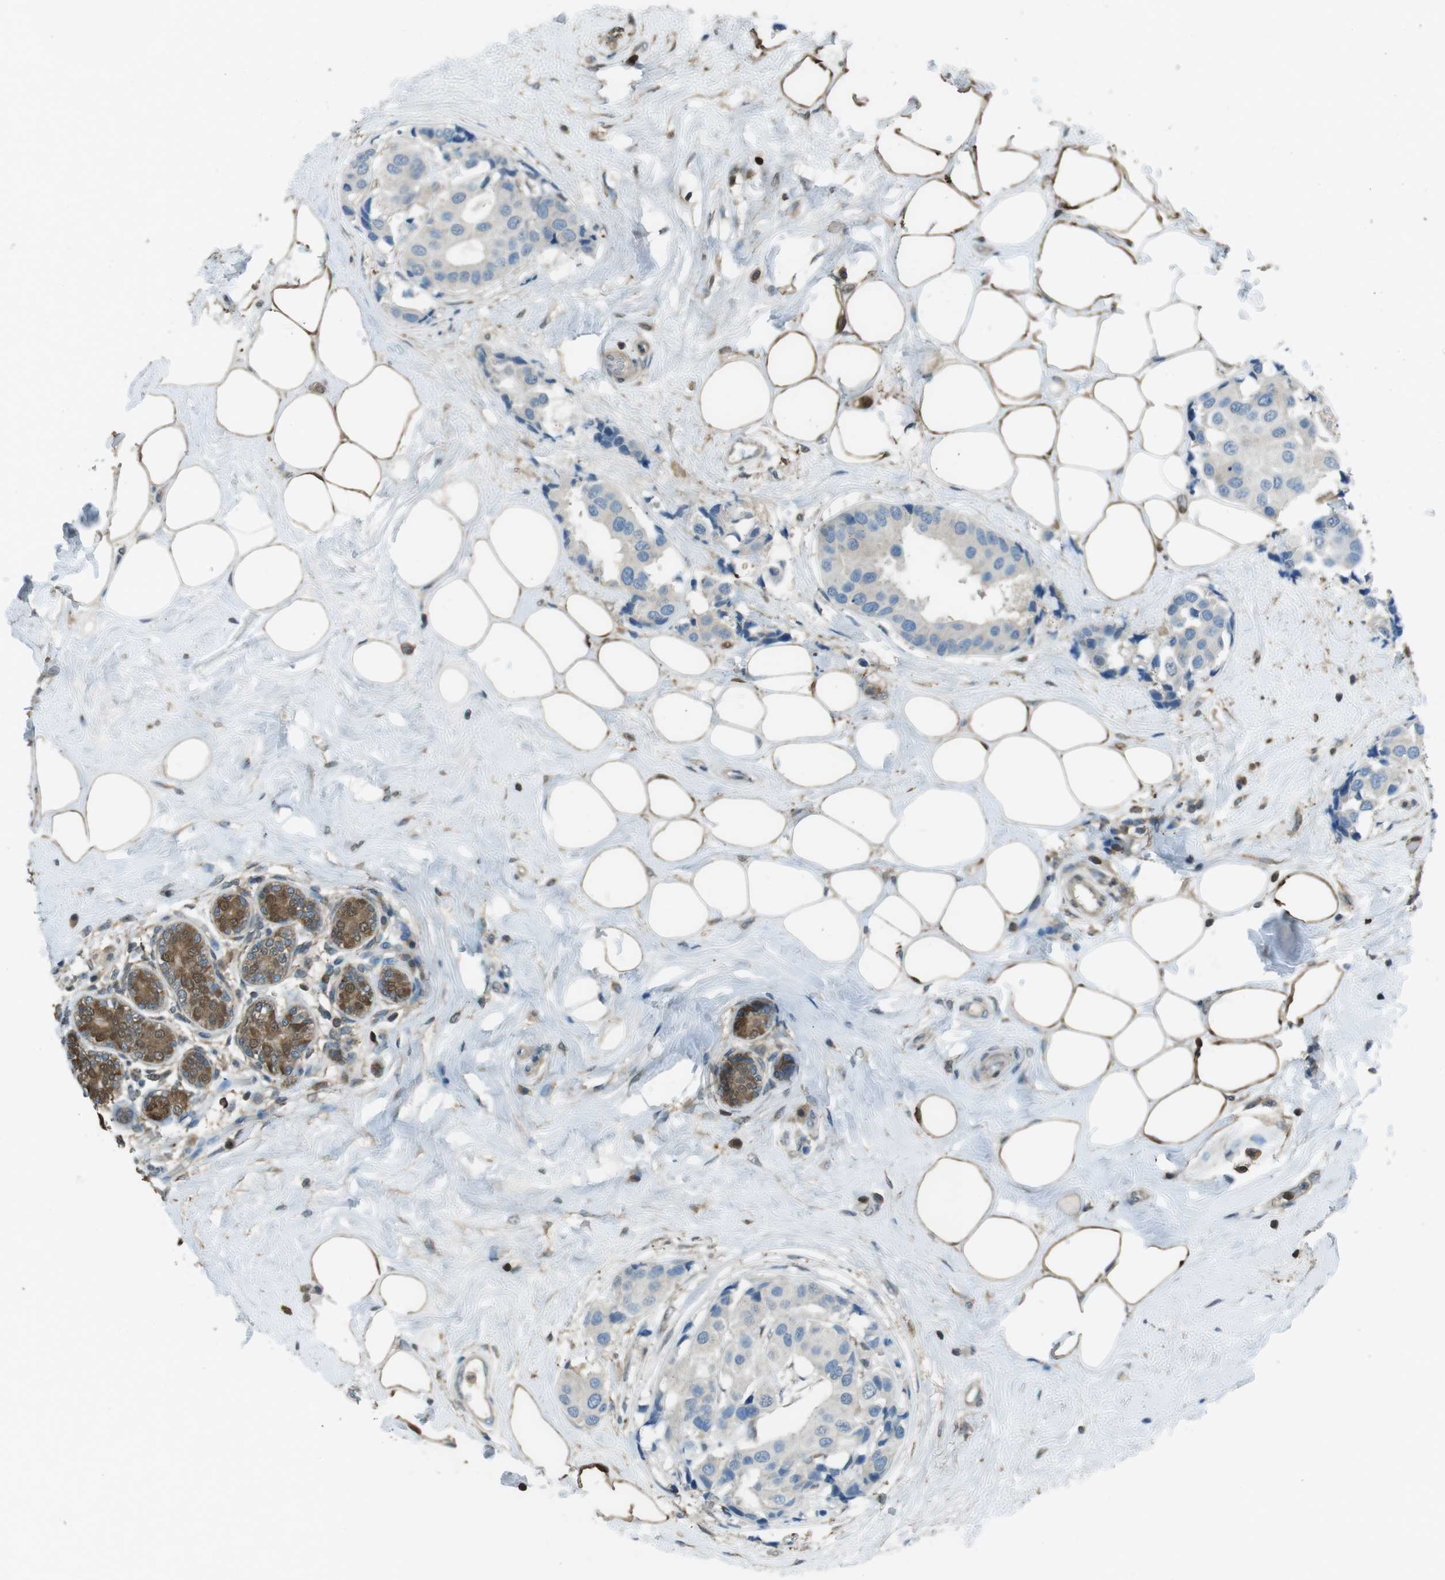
{"staining": {"intensity": "negative", "quantity": "none", "location": "none"}, "tissue": "breast cancer", "cell_type": "Tumor cells", "image_type": "cancer", "snomed": [{"axis": "morphology", "description": "Normal tissue, NOS"}, {"axis": "morphology", "description": "Duct carcinoma"}, {"axis": "topography", "description": "Breast"}], "caption": "DAB immunohistochemical staining of breast cancer demonstrates no significant expression in tumor cells.", "gene": "TWSG1", "patient": {"sex": "female", "age": 39}}